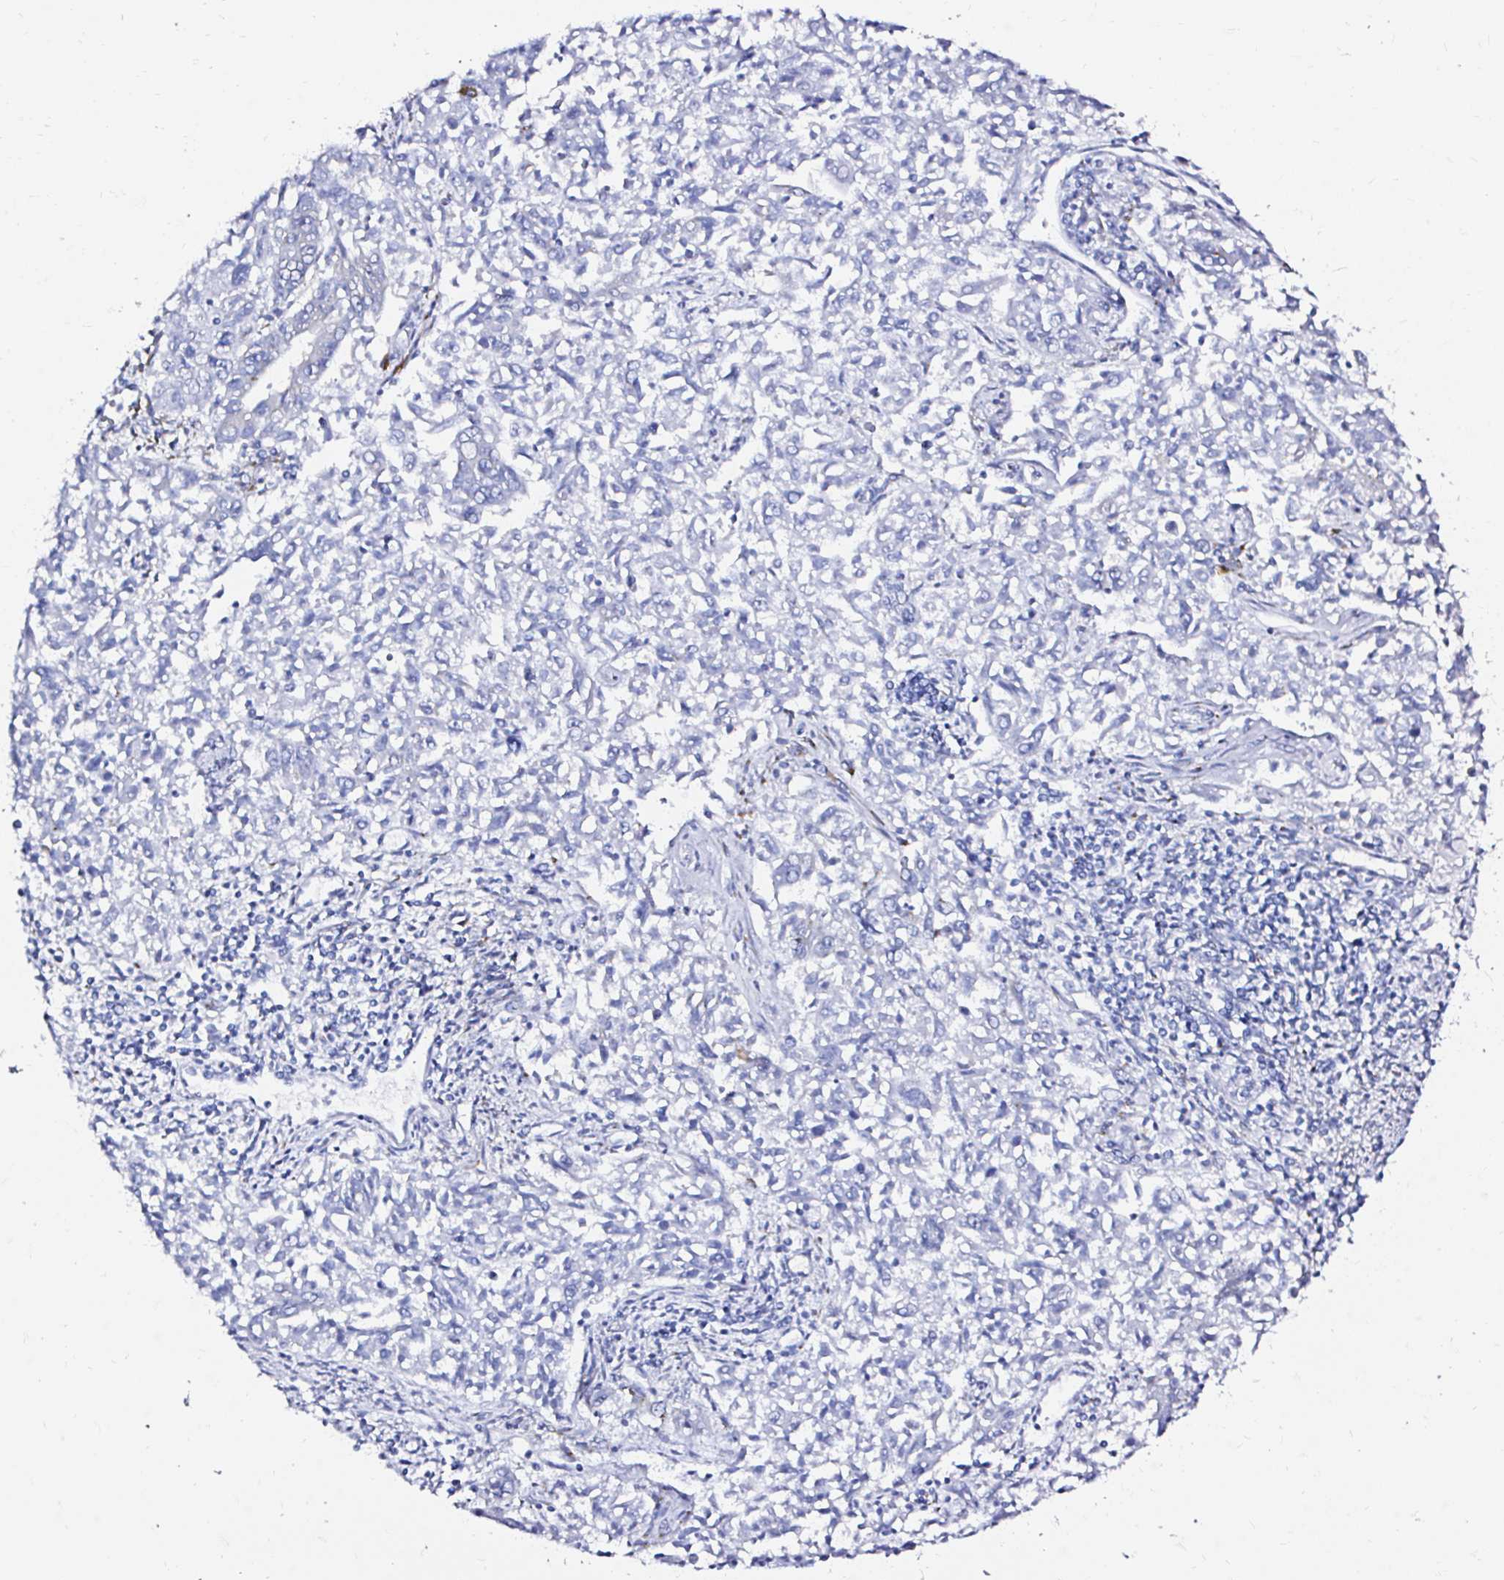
{"staining": {"intensity": "negative", "quantity": "none", "location": "none"}, "tissue": "endometrial cancer", "cell_type": "Tumor cells", "image_type": "cancer", "snomed": [{"axis": "morphology", "description": "Adenocarcinoma, NOS"}, {"axis": "topography", "description": "Endometrium"}], "caption": "Immunohistochemistry (IHC) of endometrial cancer displays no staining in tumor cells.", "gene": "ZNF432", "patient": {"sex": "female", "age": 42}}